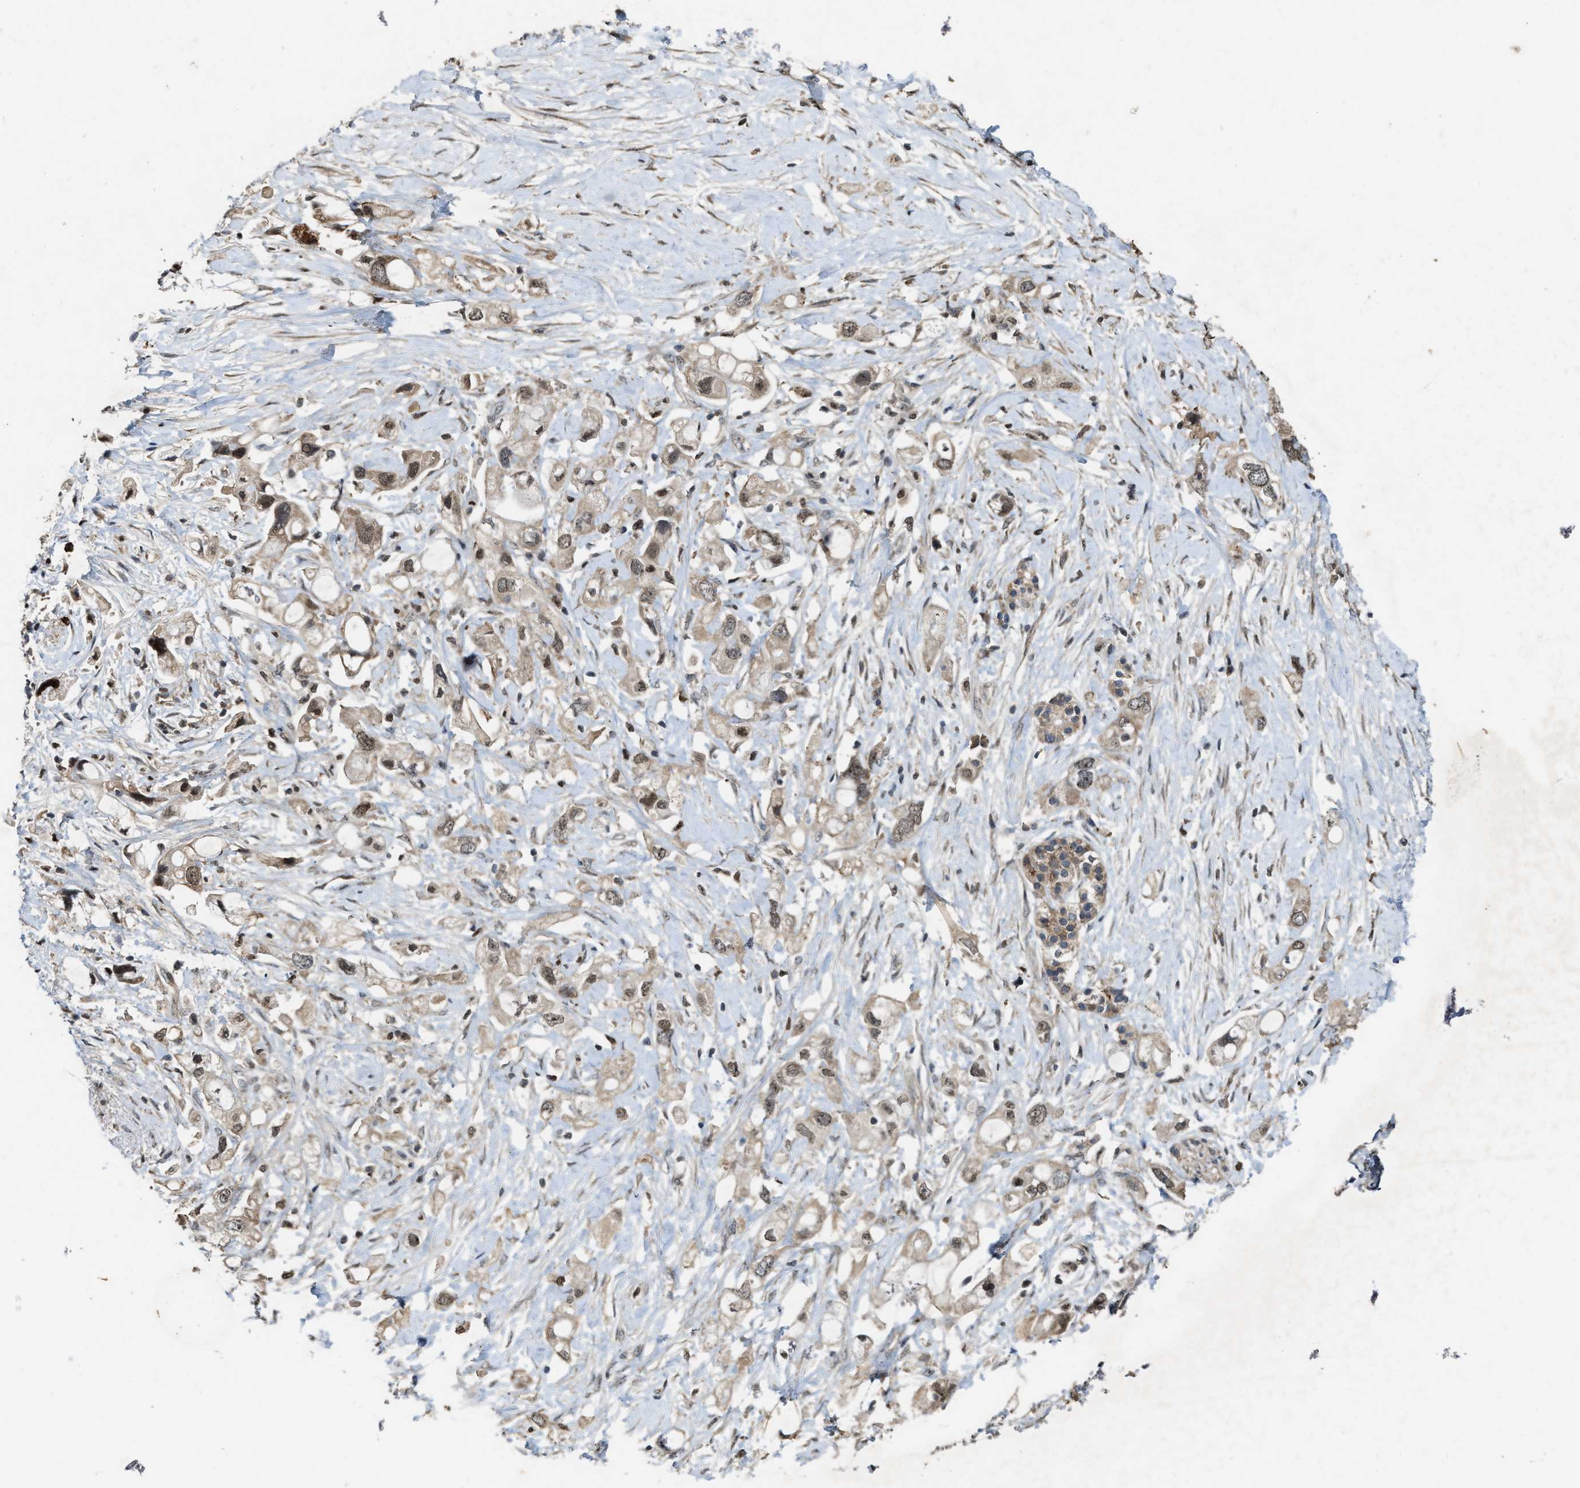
{"staining": {"intensity": "weak", "quantity": ">75%", "location": "cytoplasmic/membranous,nuclear"}, "tissue": "pancreatic cancer", "cell_type": "Tumor cells", "image_type": "cancer", "snomed": [{"axis": "morphology", "description": "Adenocarcinoma, NOS"}, {"axis": "topography", "description": "Pancreas"}], "caption": "About >75% of tumor cells in human pancreatic adenocarcinoma demonstrate weak cytoplasmic/membranous and nuclear protein expression as visualized by brown immunohistochemical staining.", "gene": "PDP2", "patient": {"sex": "female", "age": 56}}